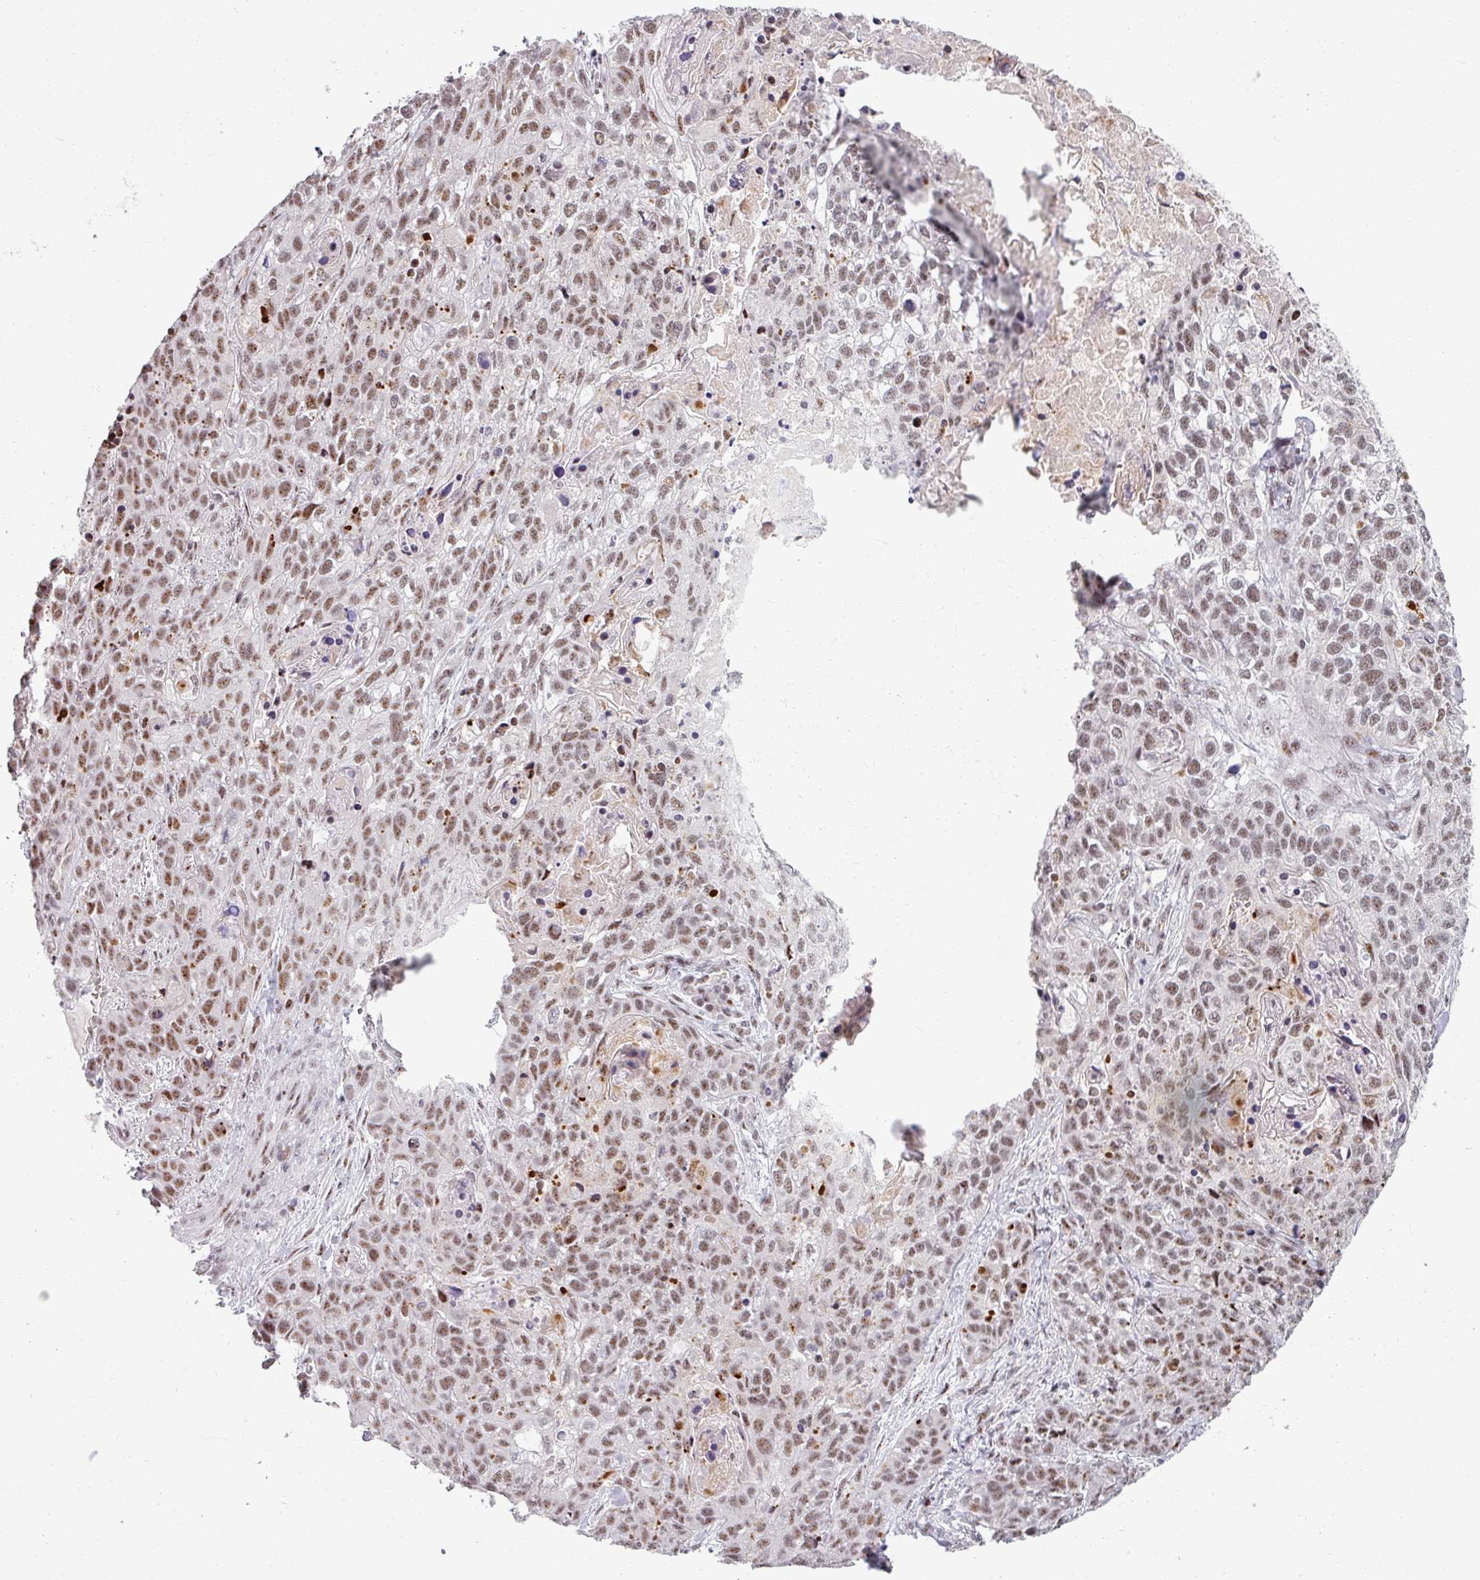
{"staining": {"intensity": "moderate", "quantity": ">75%", "location": "nuclear"}, "tissue": "lung cancer", "cell_type": "Tumor cells", "image_type": "cancer", "snomed": [{"axis": "morphology", "description": "Squamous cell carcinoma, NOS"}, {"axis": "topography", "description": "Lung"}], "caption": "A histopathology image showing moderate nuclear staining in approximately >75% of tumor cells in lung squamous cell carcinoma, as visualized by brown immunohistochemical staining.", "gene": "NCOR1", "patient": {"sex": "male", "age": 74}}